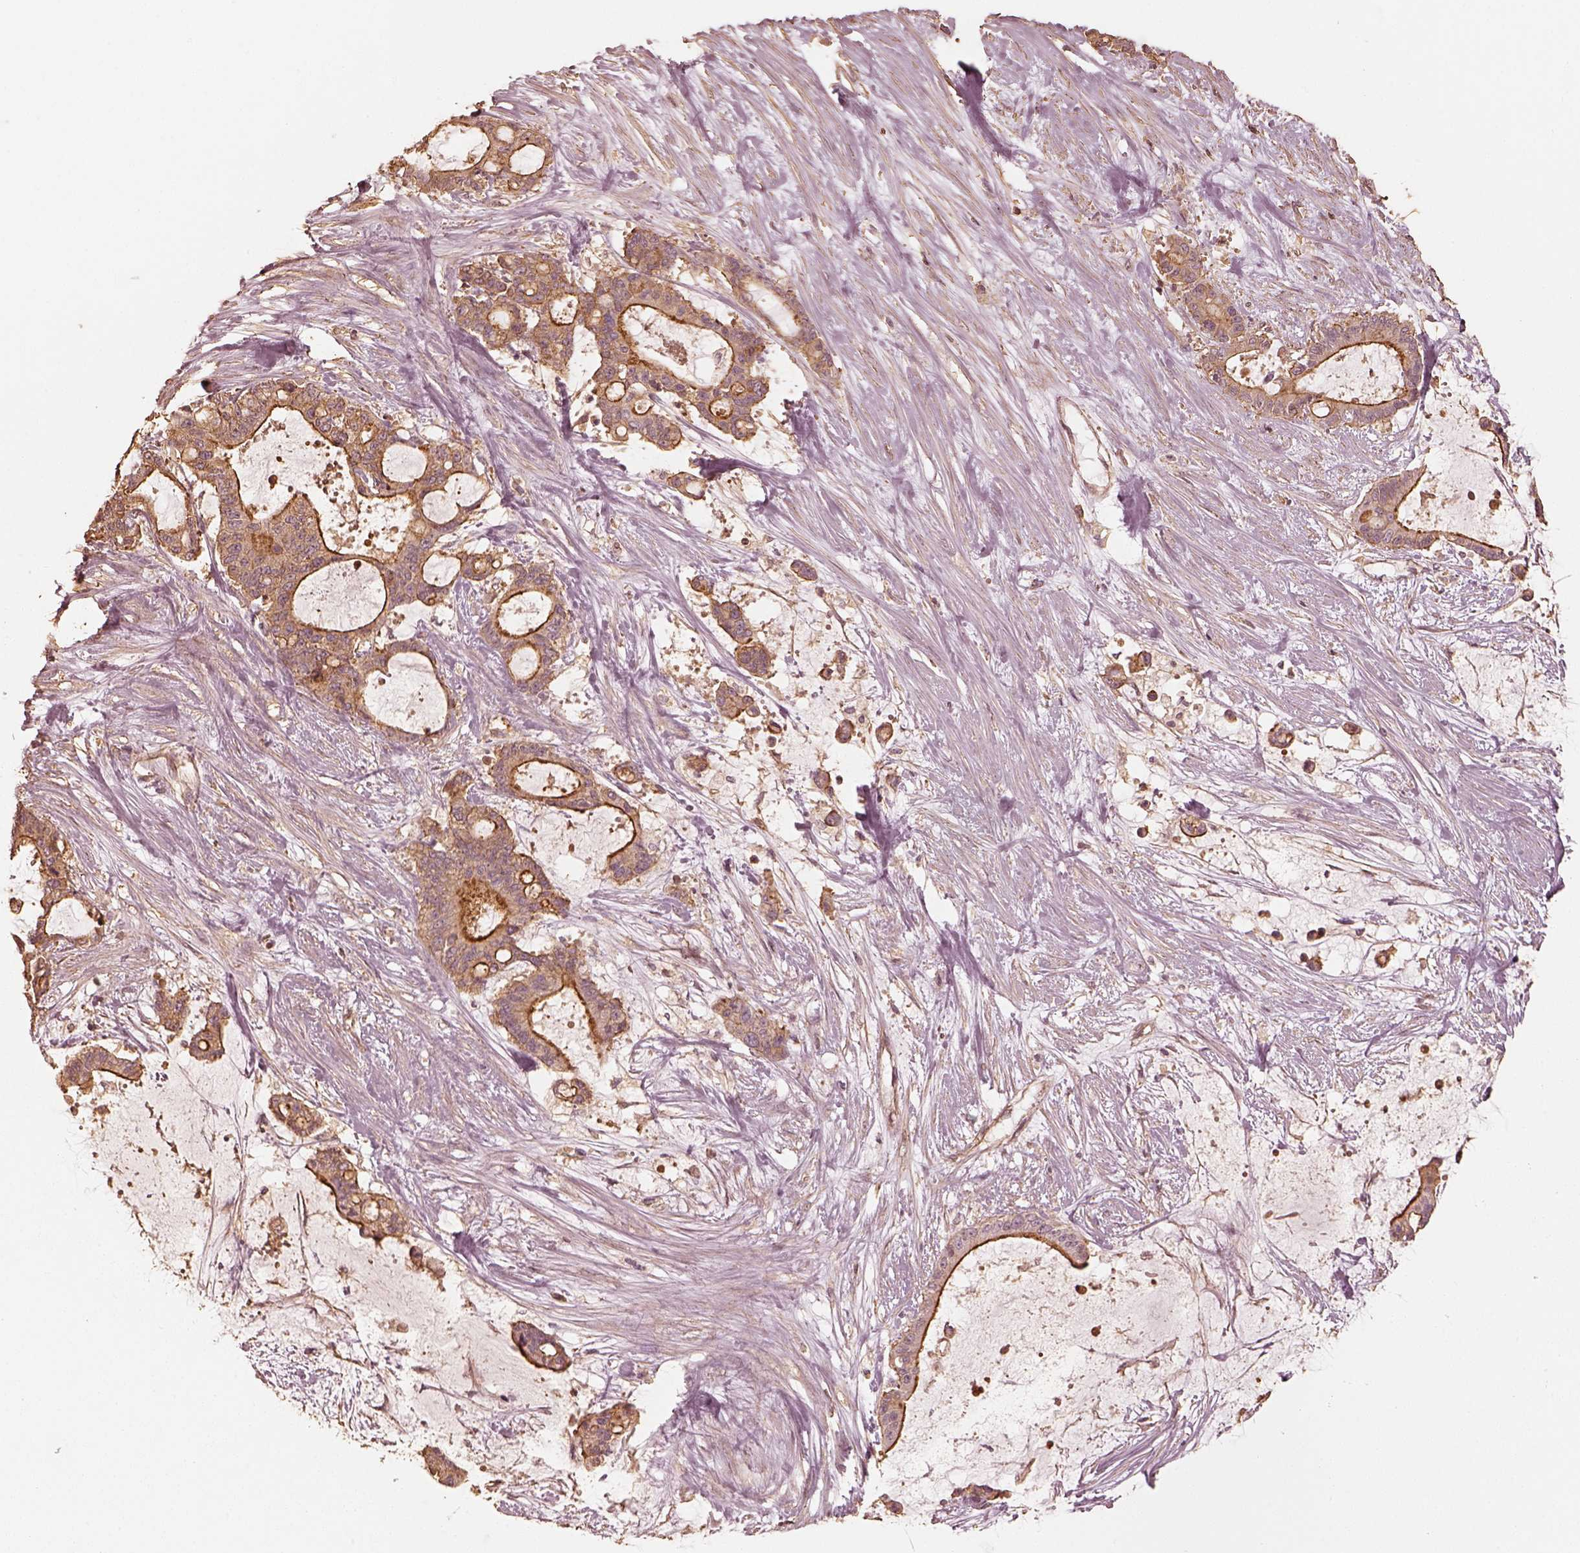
{"staining": {"intensity": "strong", "quantity": "25%-75%", "location": "cytoplasmic/membranous"}, "tissue": "liver cancer", "cell_type": "Tumor cells", "image_type": "cancer", "snomed": [{"axis": "morphology", "description": "Normal tissue, NOS"}, {"axis": "morphology", "description": "Cholangiocarcinoma"}, {"axis": "topography", "description": "Liver"}, {"axis": "topography", "description": "Peripheral nerve tissue"}], "caption": "Human liver cancer (cholangiocarcinoma) stained for a protein (brown) demonstrates strong cytoplasmic/membranous positive positivity in approximately 25%-75% of tumor cells.", "gene": "WDR7", "patient": {"sex": "female", "age": 73}}